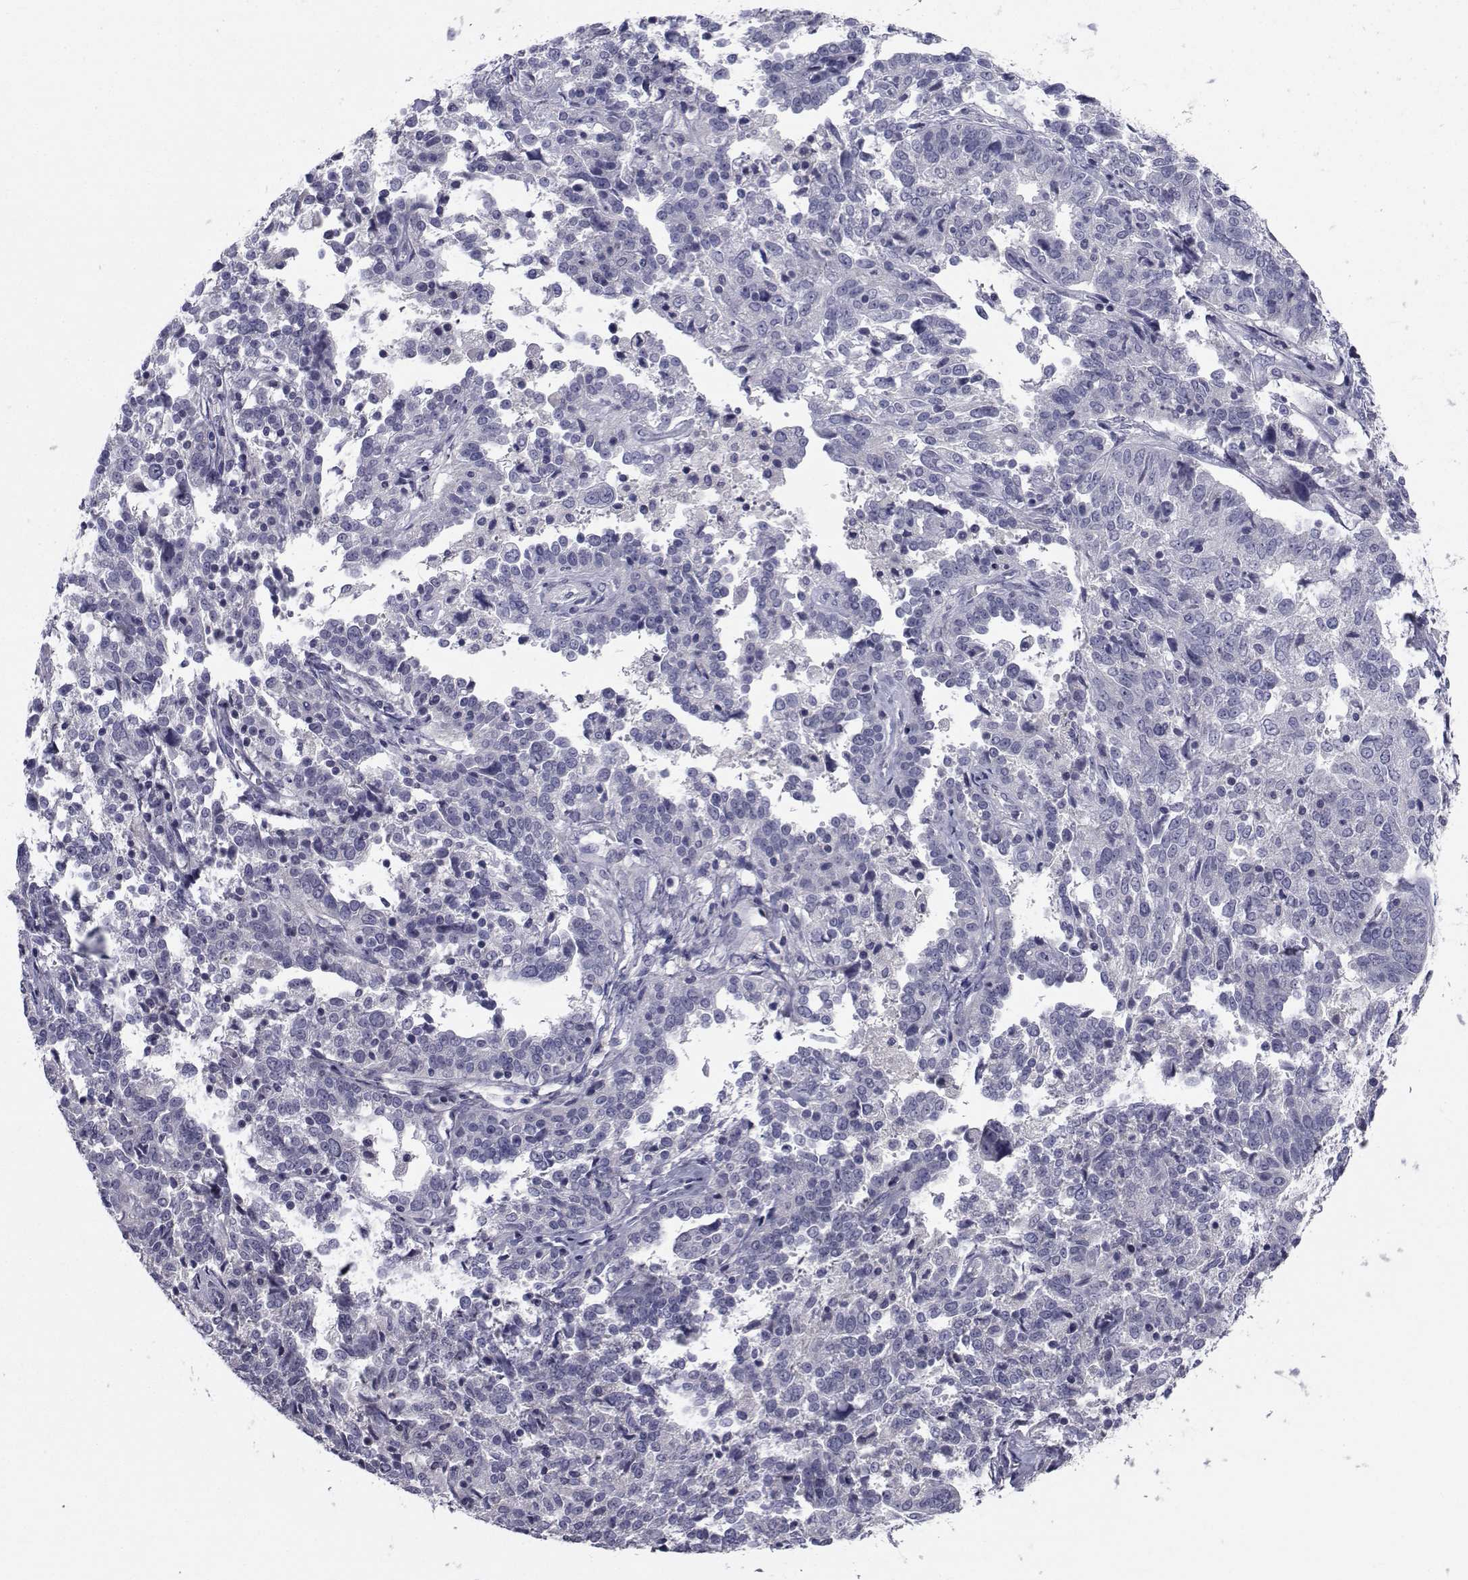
{"staining": {"intensity": "negative", "quantity": "none", "location": "none"}, "tissue": "ovarian cancer", "cell_type": "Tumor cells", "image_type": "cancer", "snomed": [{"axis": "morphology", "description": "Cystadenocarcinoma, serous, NOS"}, {"axis": "topography", "description": "Ovary"}], "caption": "The image shows no staining of tumor cells in serous cystadenocarcinoma (ovarian).", "gene": "CHRNA1", "patient": {"sex": "female", "age": 67}}